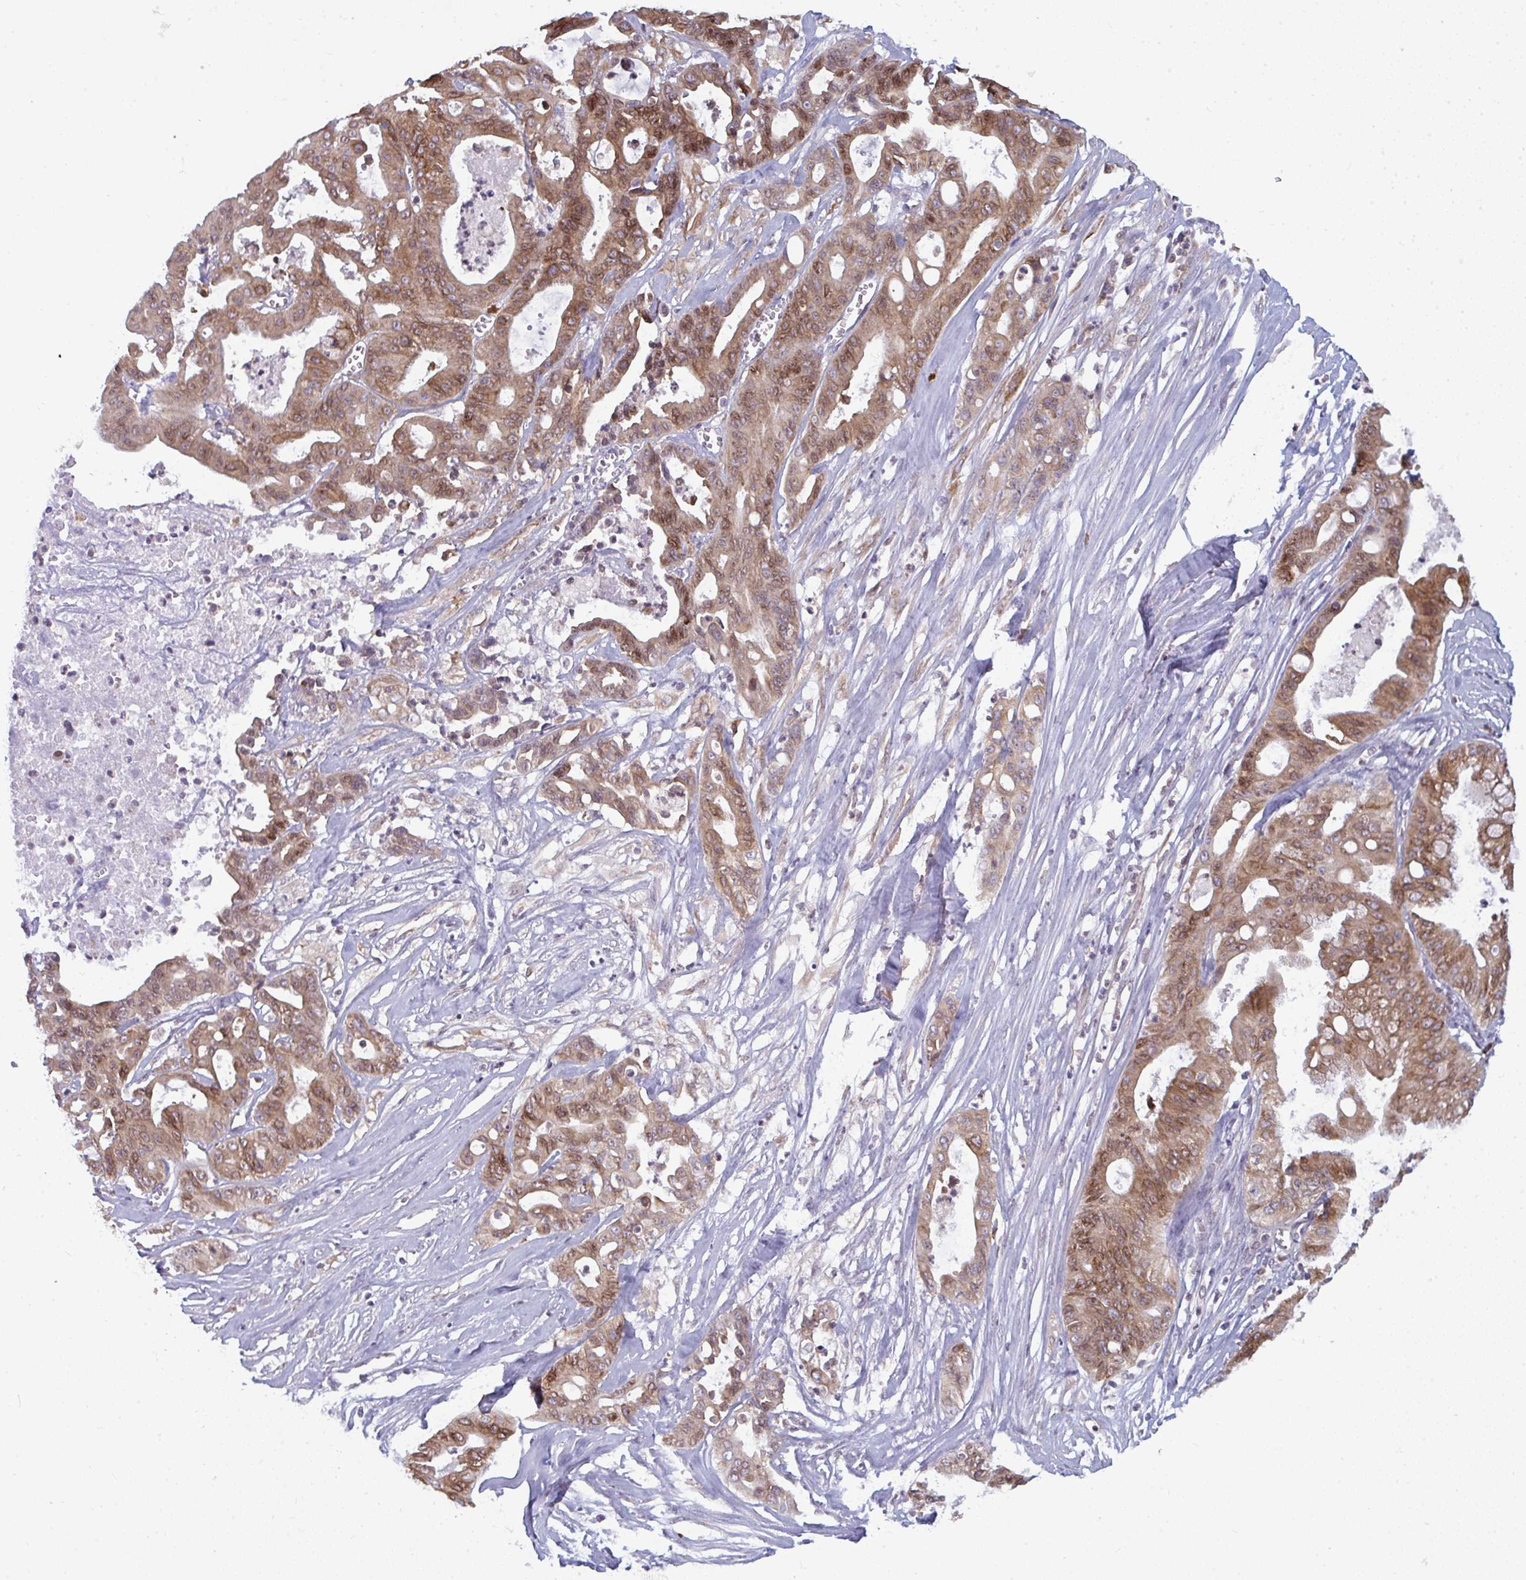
{"staining": {"intensity": "negative", "quantity": "none", "location": "none"}, "tissue": "ovarian cancer", "cell_type": "Tumor cells", "image_type": "cancer", "snomed": [{"axis": "morphology", "description": "Cystadenocarcinoma, mucinous, NOS"}, {"axis": "topography", "description": "Ovary"}], "caption": "The IHC photomicrograph has no significant staining in tumor cells of mucinous cystadenocarcinoma (ovarian) tissue.", "gene": "LYSMD4", "patient": {"sex": "female", "age": 70}}